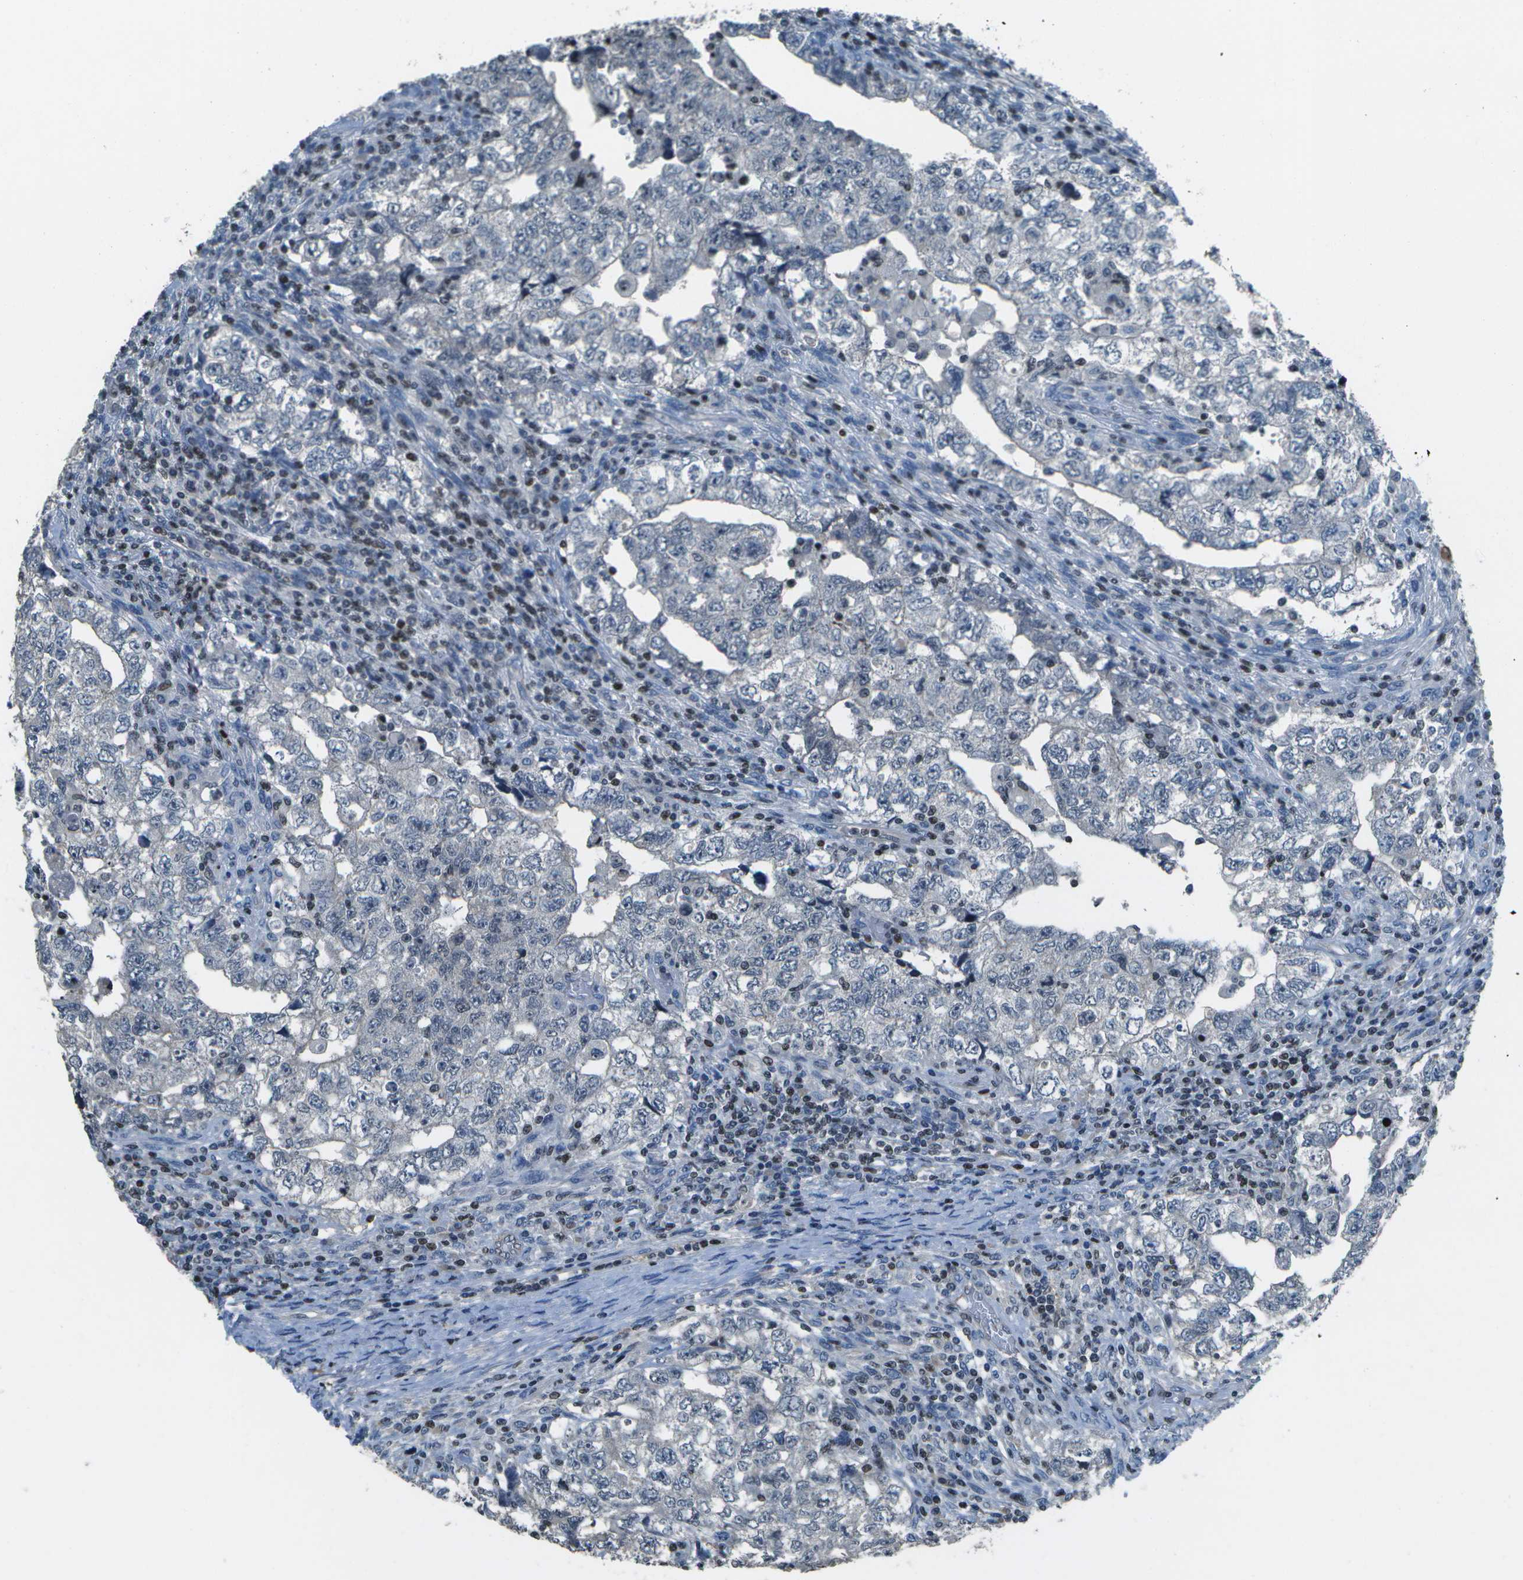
{"staining": {"intensity": "negative", "quantity": "none", "location": "none"}, "tissue": "testis cancer", "cell_type": "Tumor cells", "image_type": "cancer", "snomed": [{"axis": "morphology", "description": "Carcinoma, Embryonal, NOS"}, {"axis": "topography", "description": "Testis"}], "caption": "An IHC image of testis cancer (embryonal carcinoma) is shown. There is no staining in tumor cells of testis cancer (embryonal carcinoma).", "gene": "PDLIM1", "patient": {"sex": "male", "age": 36}}